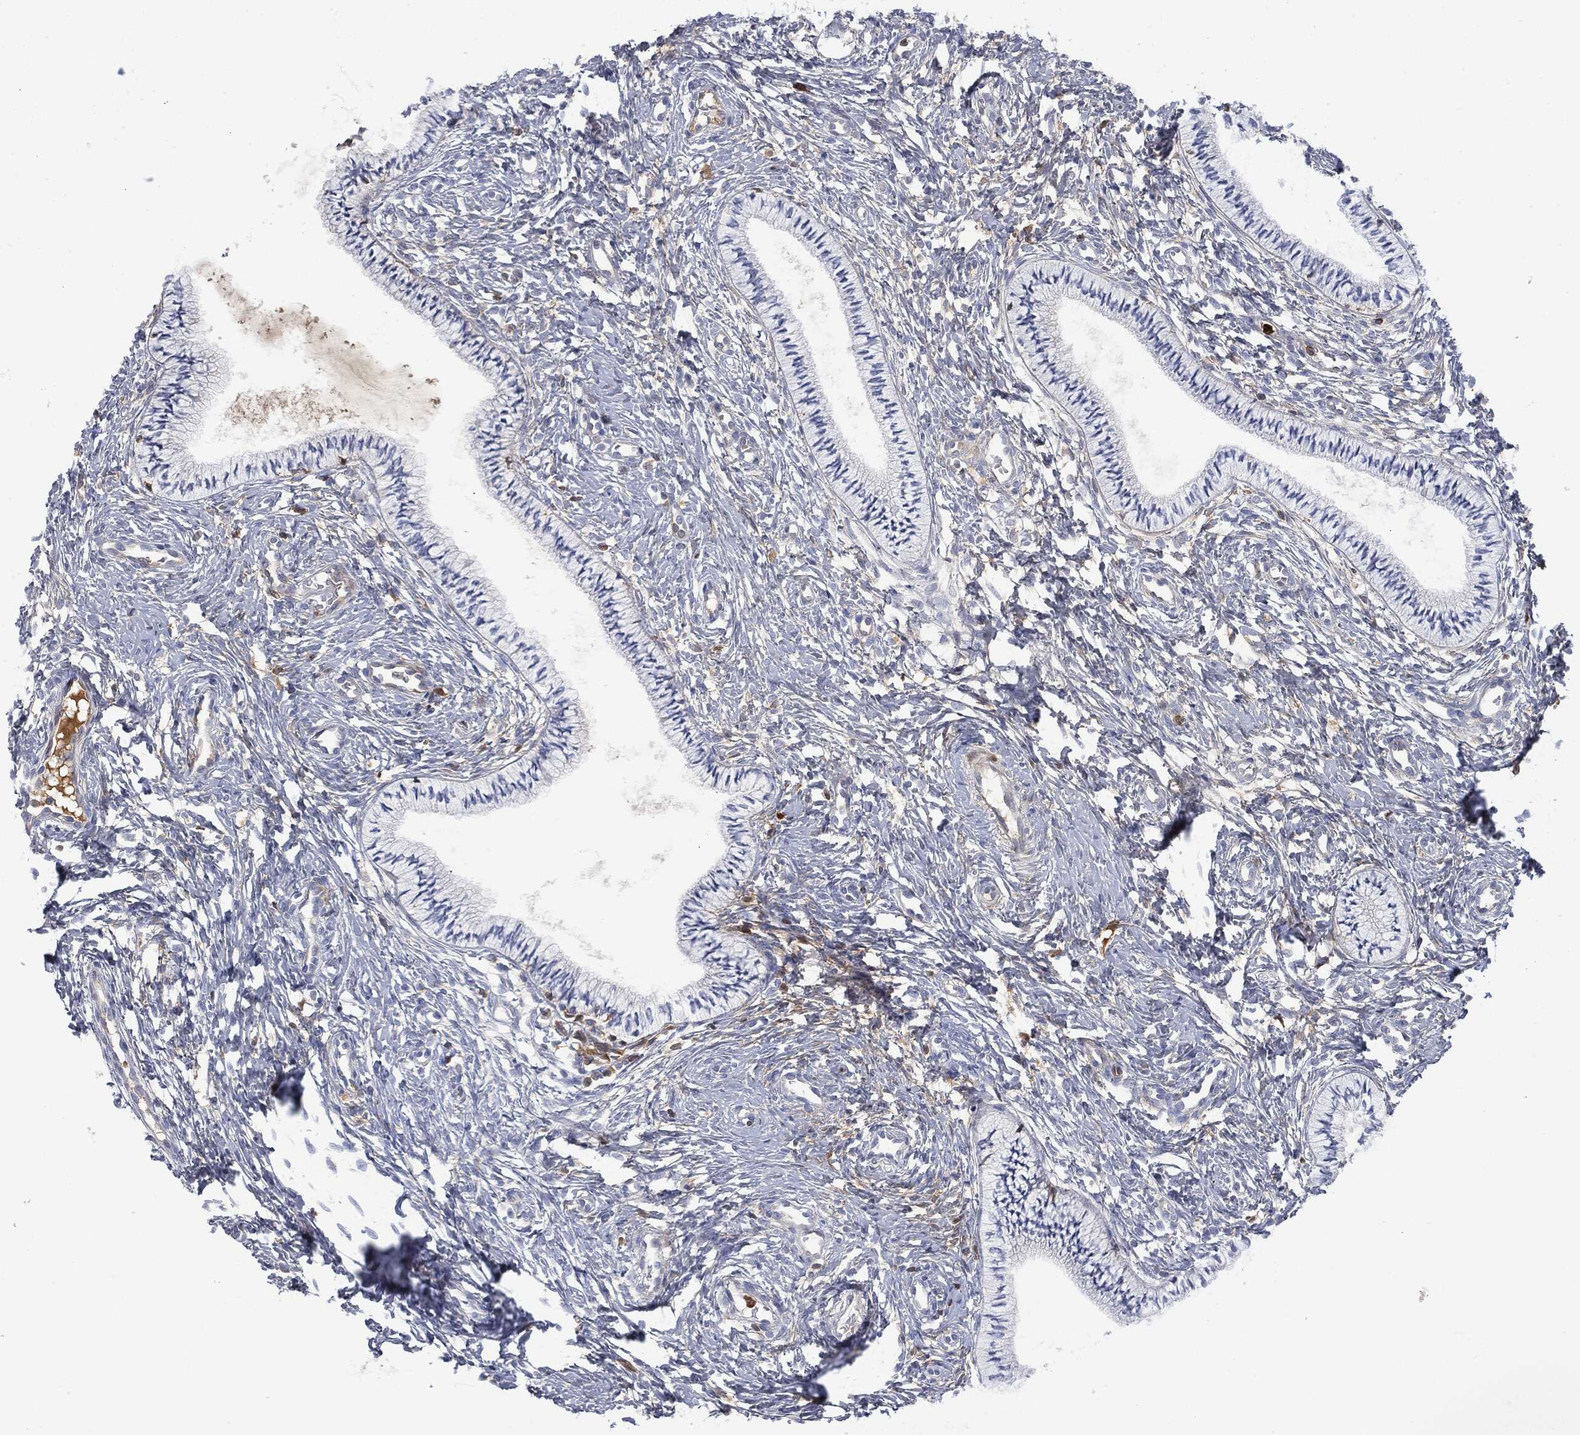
{"staining": {"intensity": "negative", "quantity": "none", "location": "none"}, "tissue": "cervix", "cell_type": "Glandular cells", "image_type": "normal", "snomed": [{"axis": "morphology", "description": "Normal tissue, NOS"}, {"axis": "topography", "description": "Cervix"}], "caption": "The micrograph demonstrates no significant expression in glandular cells of cervix.", "gene": "BTK", "patient": {"sex": "female", "age": 39}}